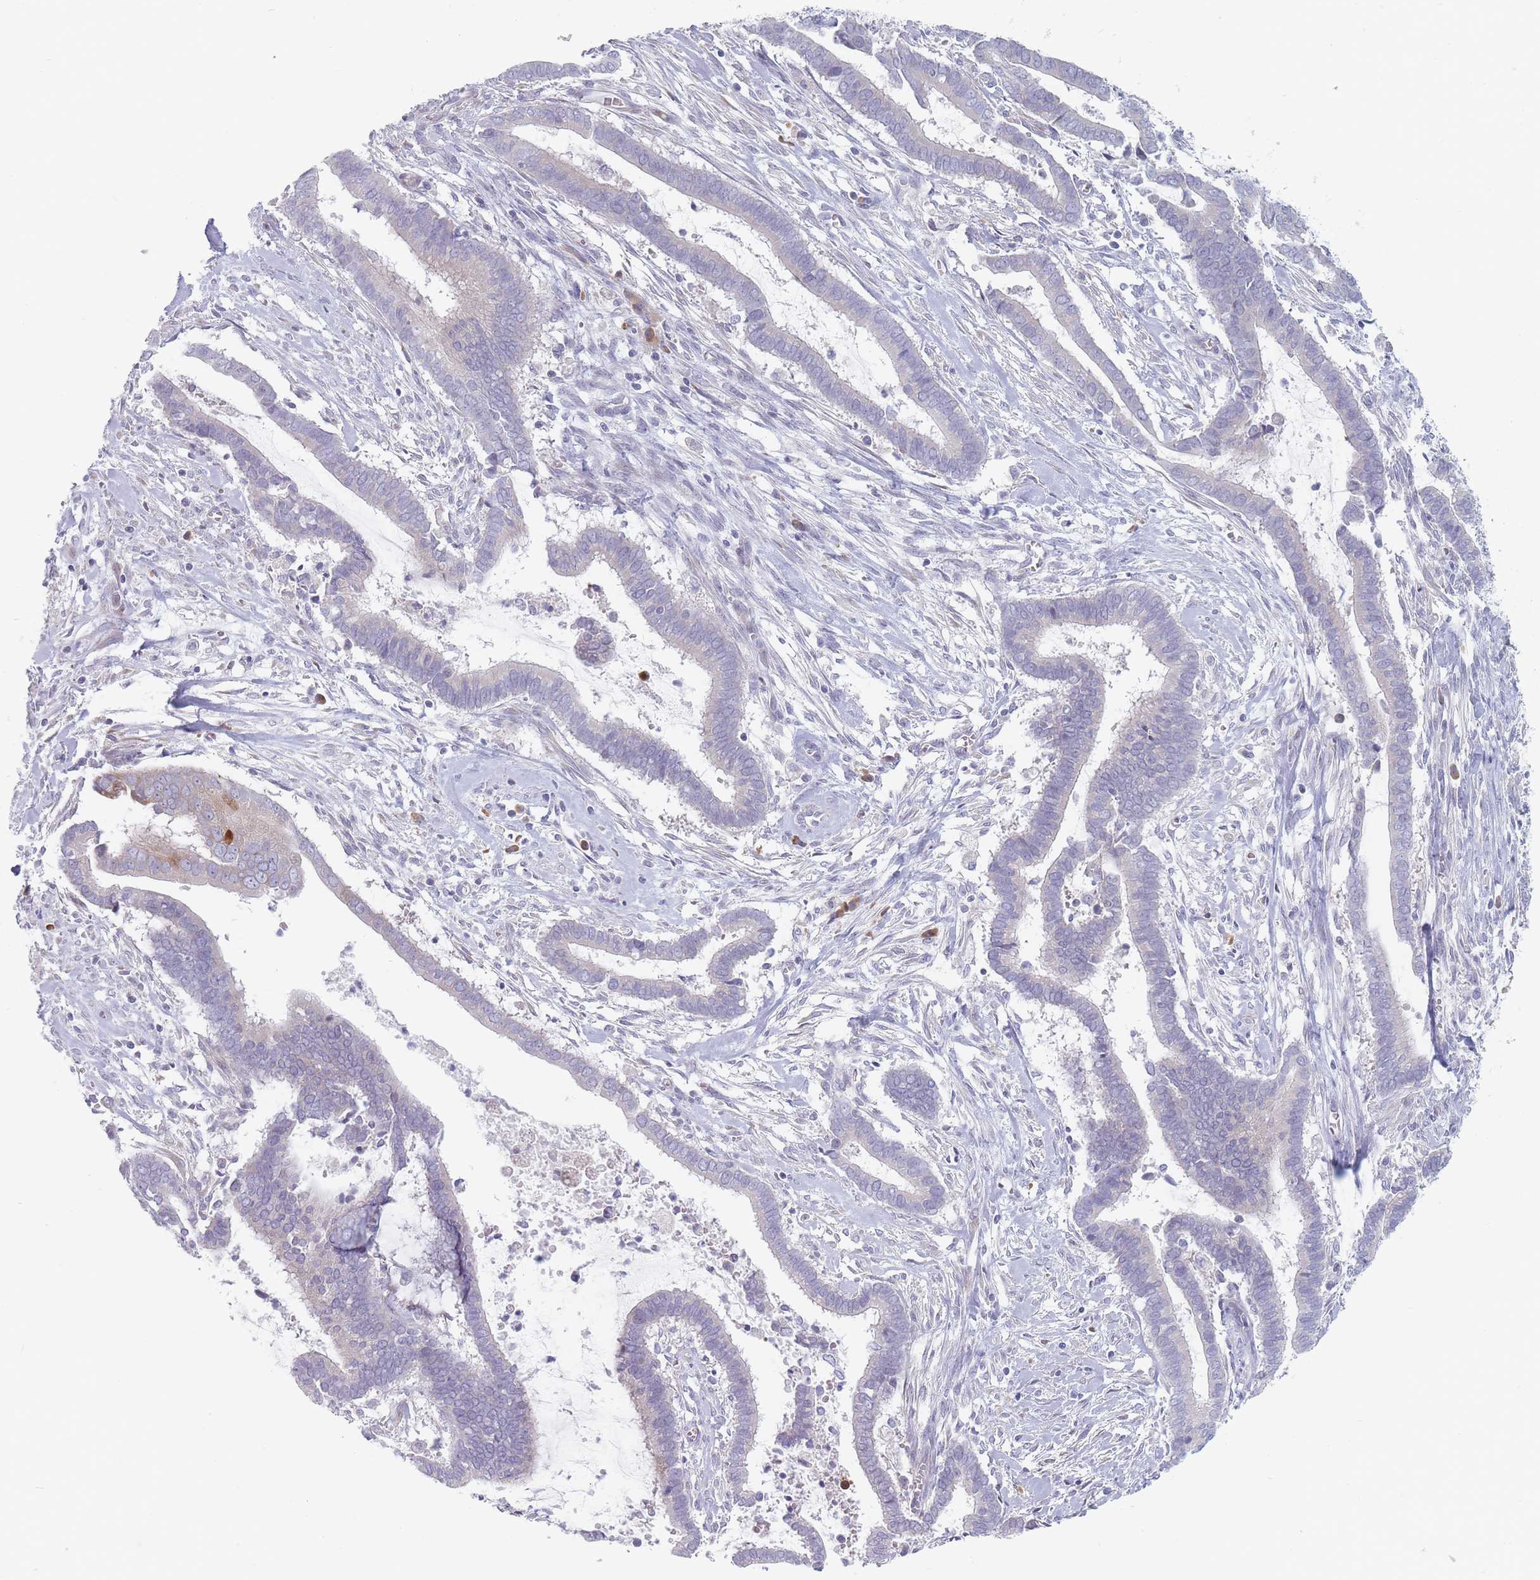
{"staining": {"intensity": "negative", "quantity": "none", "location": "none"}, "tissue": "cervical cancer", "cell_type": "Tumor cells", "image_type": "cancer", "snomed": [{"axis": "morphology", "description": "Adenocarcinoma, NOS"}, {"axis": "topography", "description": "Cervix"}], "caption": "DAB immunohistochemical staining of human cervical cancer reveals no significant staining in tumor cells.", "gene": "SPATS1", "patient": {"sex": "female", "age": 44}}